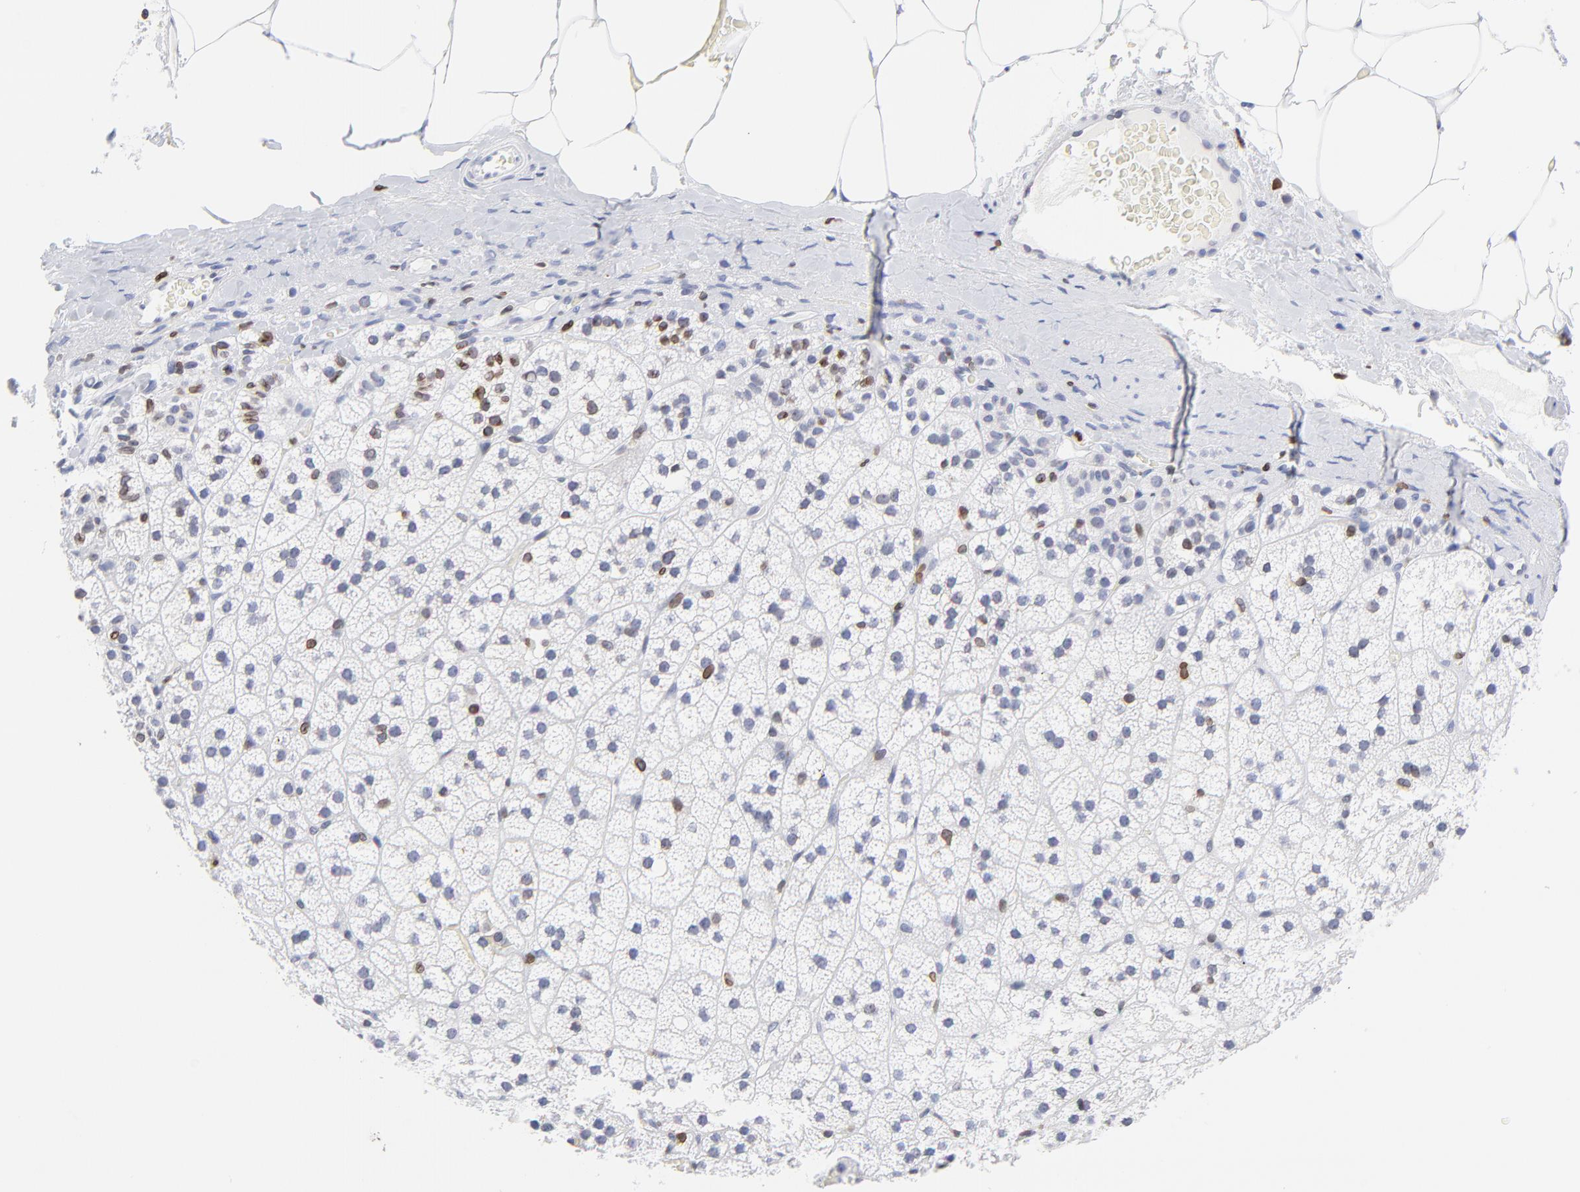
{"staining": {"intensity": "negative", "quantity": "none", "location": "none"}, "tissue": "adrenal gland", "cell_type": "Glandular cells", "image_type": "normal", "snomed": [{"axis": "morphology", "description": "Normal tissue, NOS"}, {"axis": "topography", "description": "Adrenal gland"}], "caption": "DAB immunohistochemical staining of benign human adrenal gland displays no significant positivity in glandular cells.", "gene": "THAP7", "patient": {"sex": "male", "age": 35}}